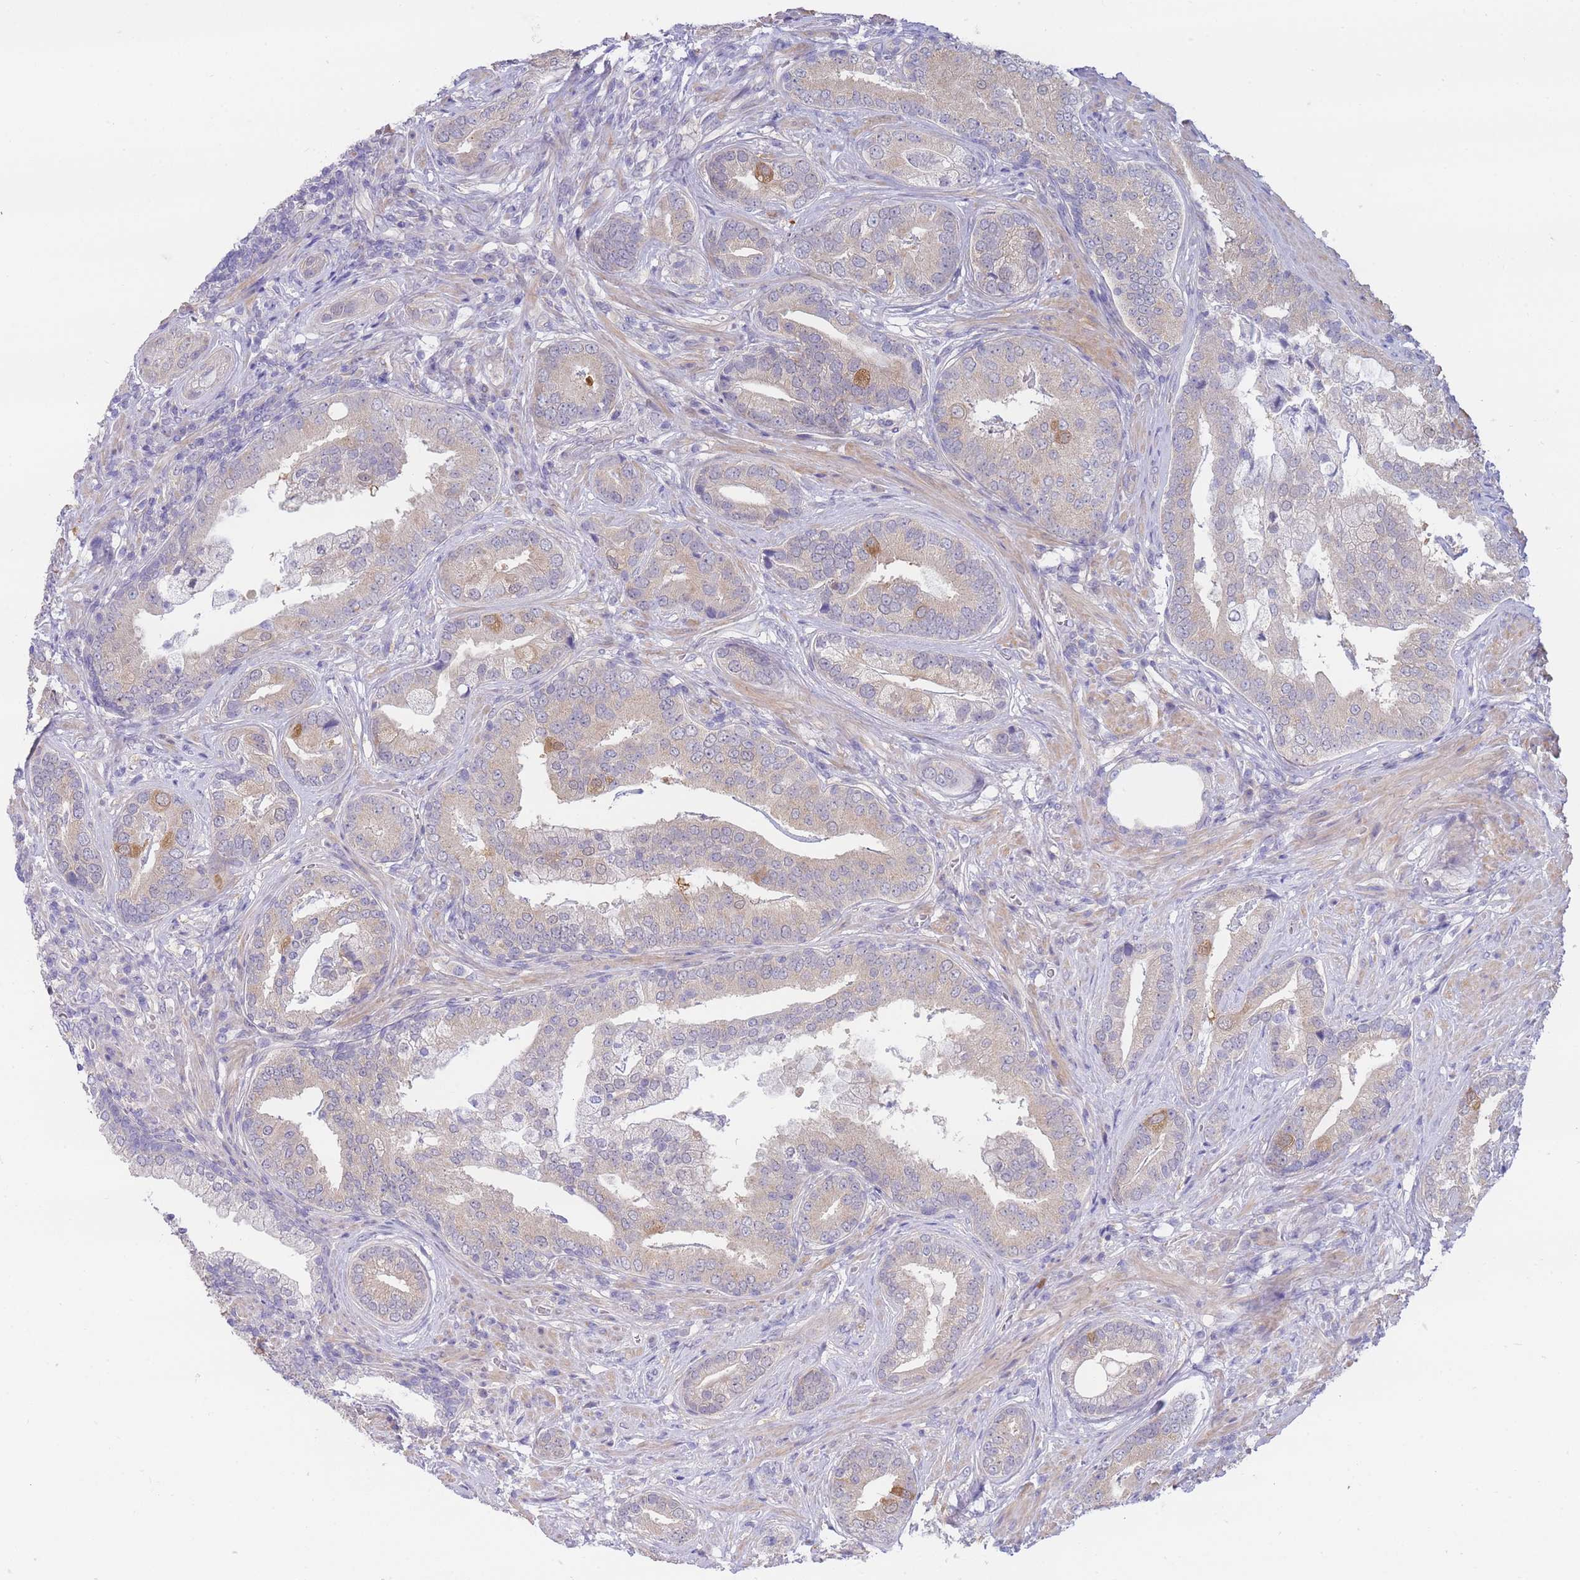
{"staining": {"intensity": "weak", "quantity": "25%-75%", "location": "cytoplasmic/membranous"}, "tissue": "prostate cancer", "cell_type": "Tumor cells", "image_type": "cancer", "snomed": [{"axis": "morphology", "description": "Adenocarcinoma, High grade"}, {"axis": "topography", "description": "Prostate"}], "caption": "High-power microscopy captured an immunohistochemistry (IHC) histopathology image of prostate cancer, revealing weak cytoplasmic/membranous positivity in approximately 25%-75% of tumor cells.", "gene": "SUGT1", "patient": {"sex": "male", "age": 55}}